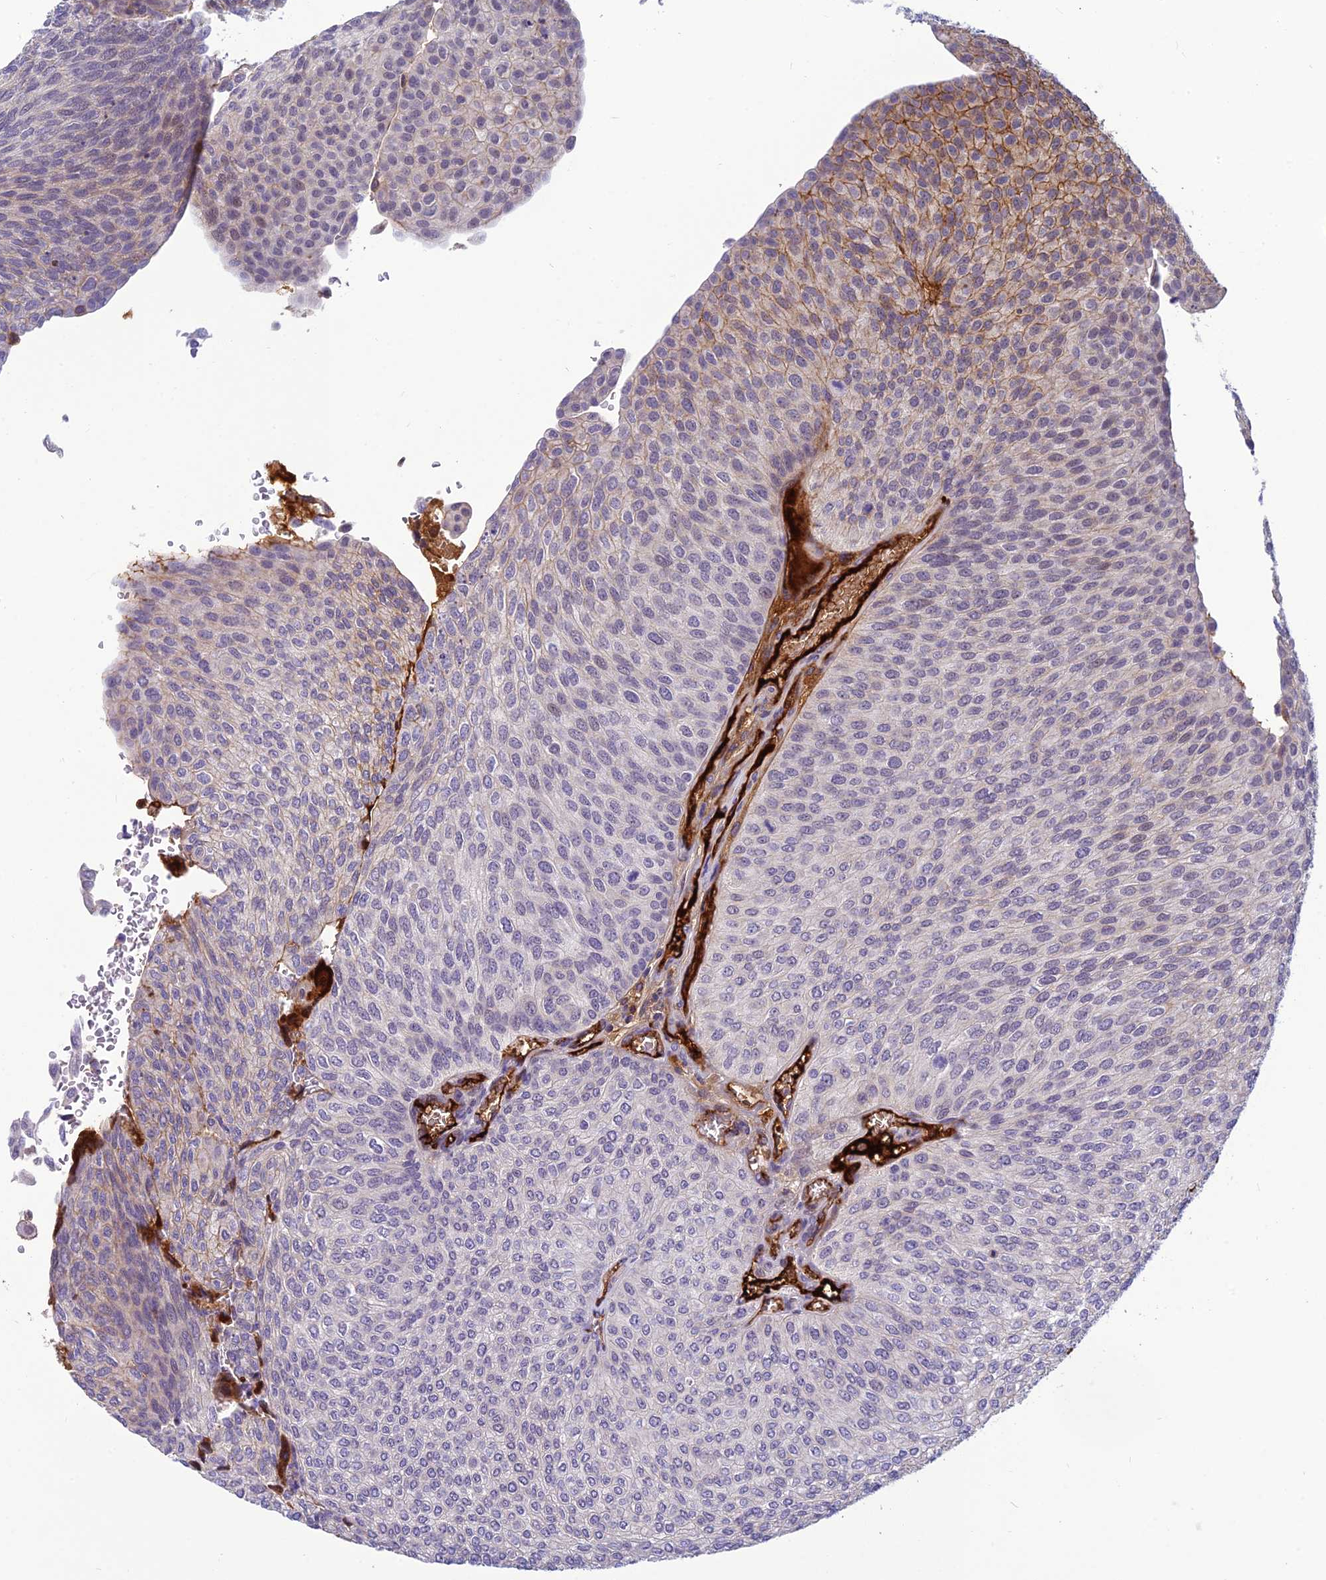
{"staining": {"intensity": "moderate", "quantity": "<25%", "location": "cytoplasmic/membranous"}, "tissue": "urothelial cancer", "cell_type": "Tumor cells", "image_type": "cancer", "snomed": [{"axis": "morphology", "description": "Urothelial carcinoma, High grade"}, {"axis": "topography", "description": "Urinary bladder"}], "caption": "About <25% of tumor cells in high-grade urothelial carcinoma demonstrate moderate cytoplasmic/membranous protein staining as visualized by brown immunohistochemical staining.", "gene": "CLEC11A", "patient": {"sex": "female", "age": 79}}